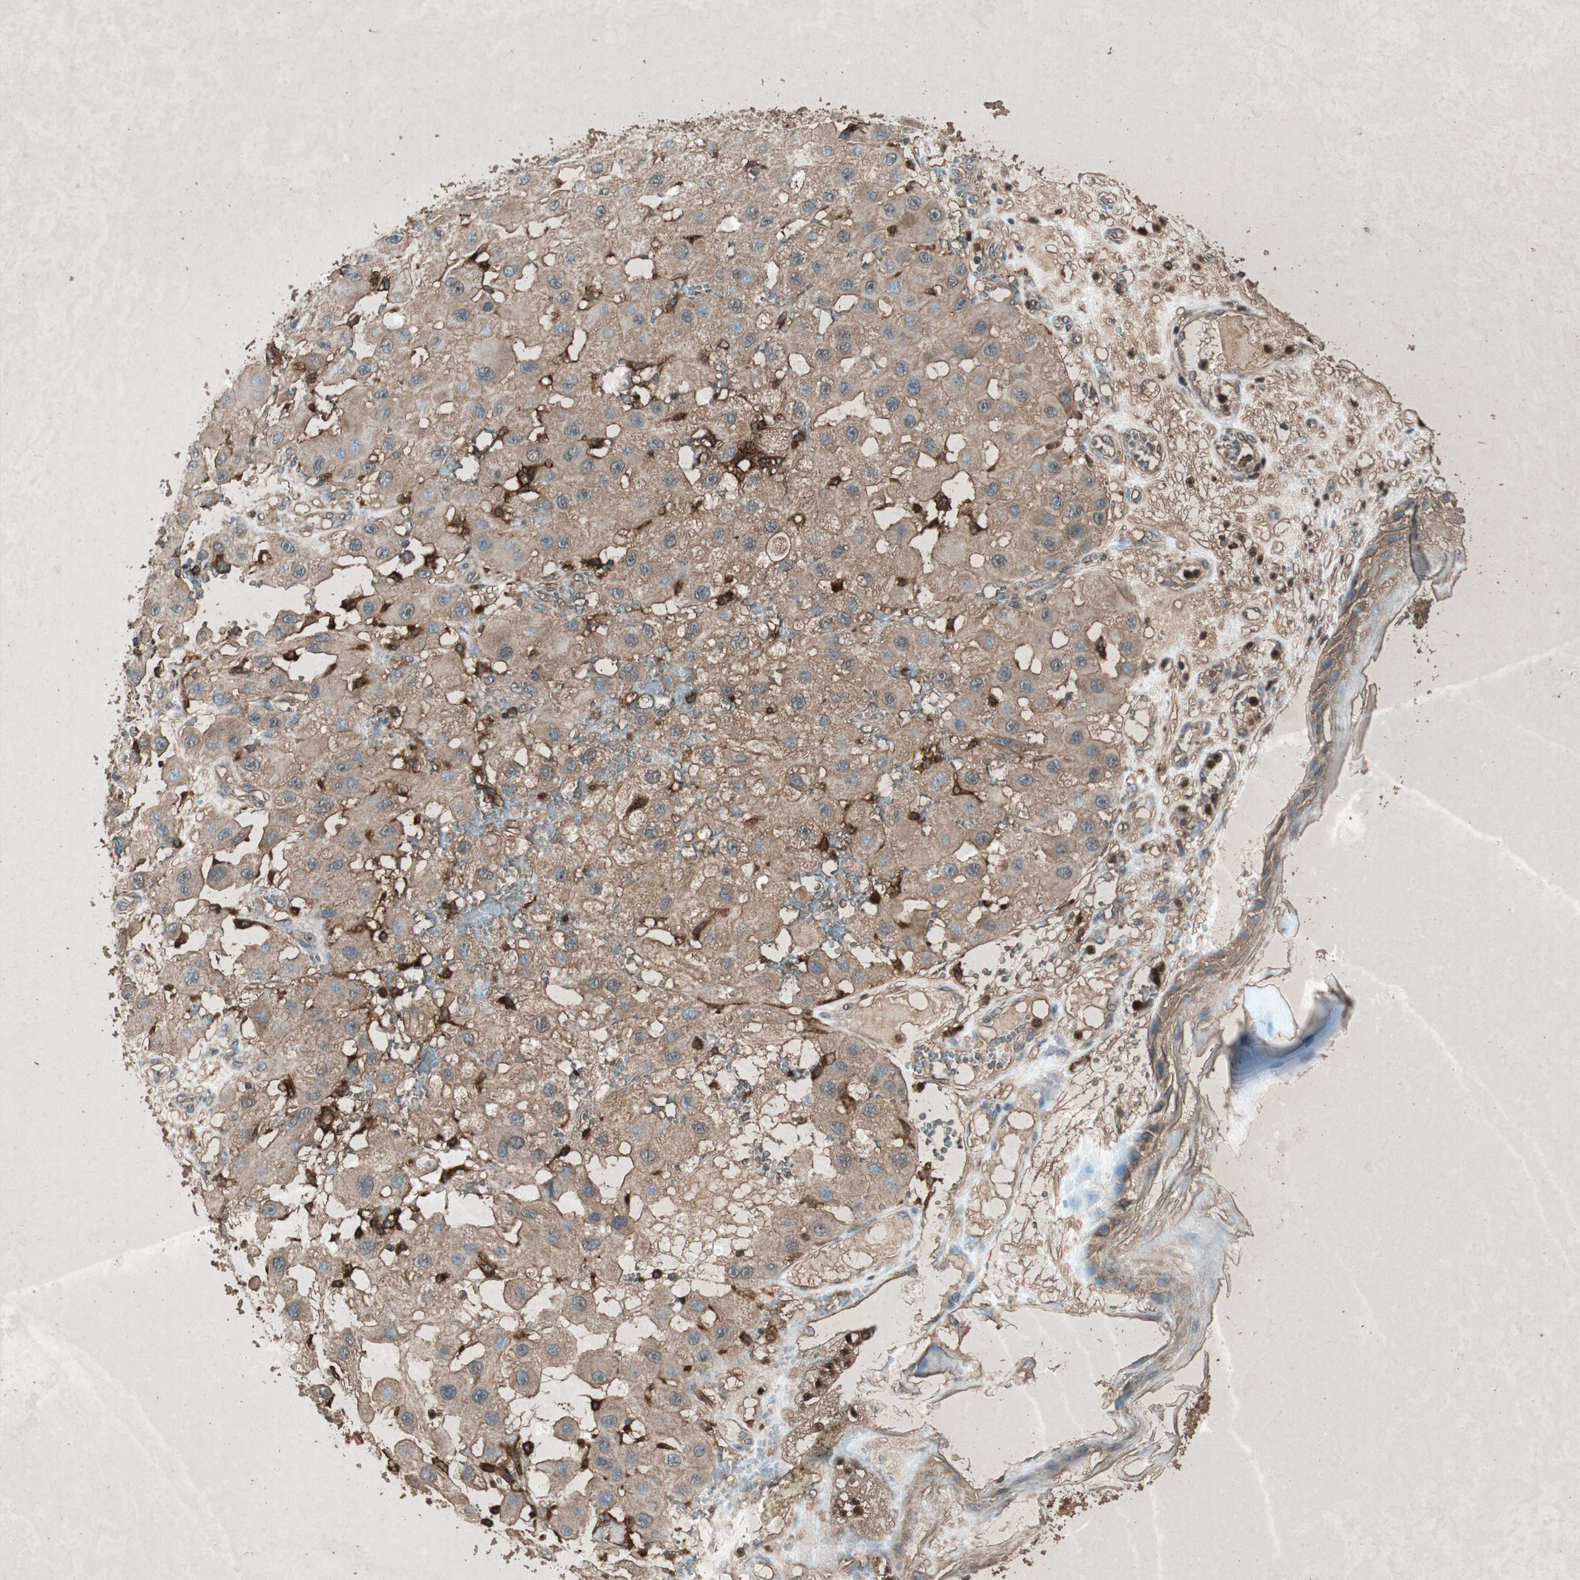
{"staining": {"intensity": "weak", "quantity": ">75%", "location": "cytoplasmic/membranous"}, "tissue": "melanoma", "cell_type": "Tumor cells", "image_type": "cancer", "snomed": [{"axis": "morphology", "description": "Malignant melanoma, NOS"}, {"axis": "topography", "description": "Skin"}], "caption": "Protein expression analysis of melanoma shows weak cytoplasmic/membranous staining in approximately >75% of tumor cells.", "gene": "TYROBP", "patient": {"sex": "female", "age": 81}}